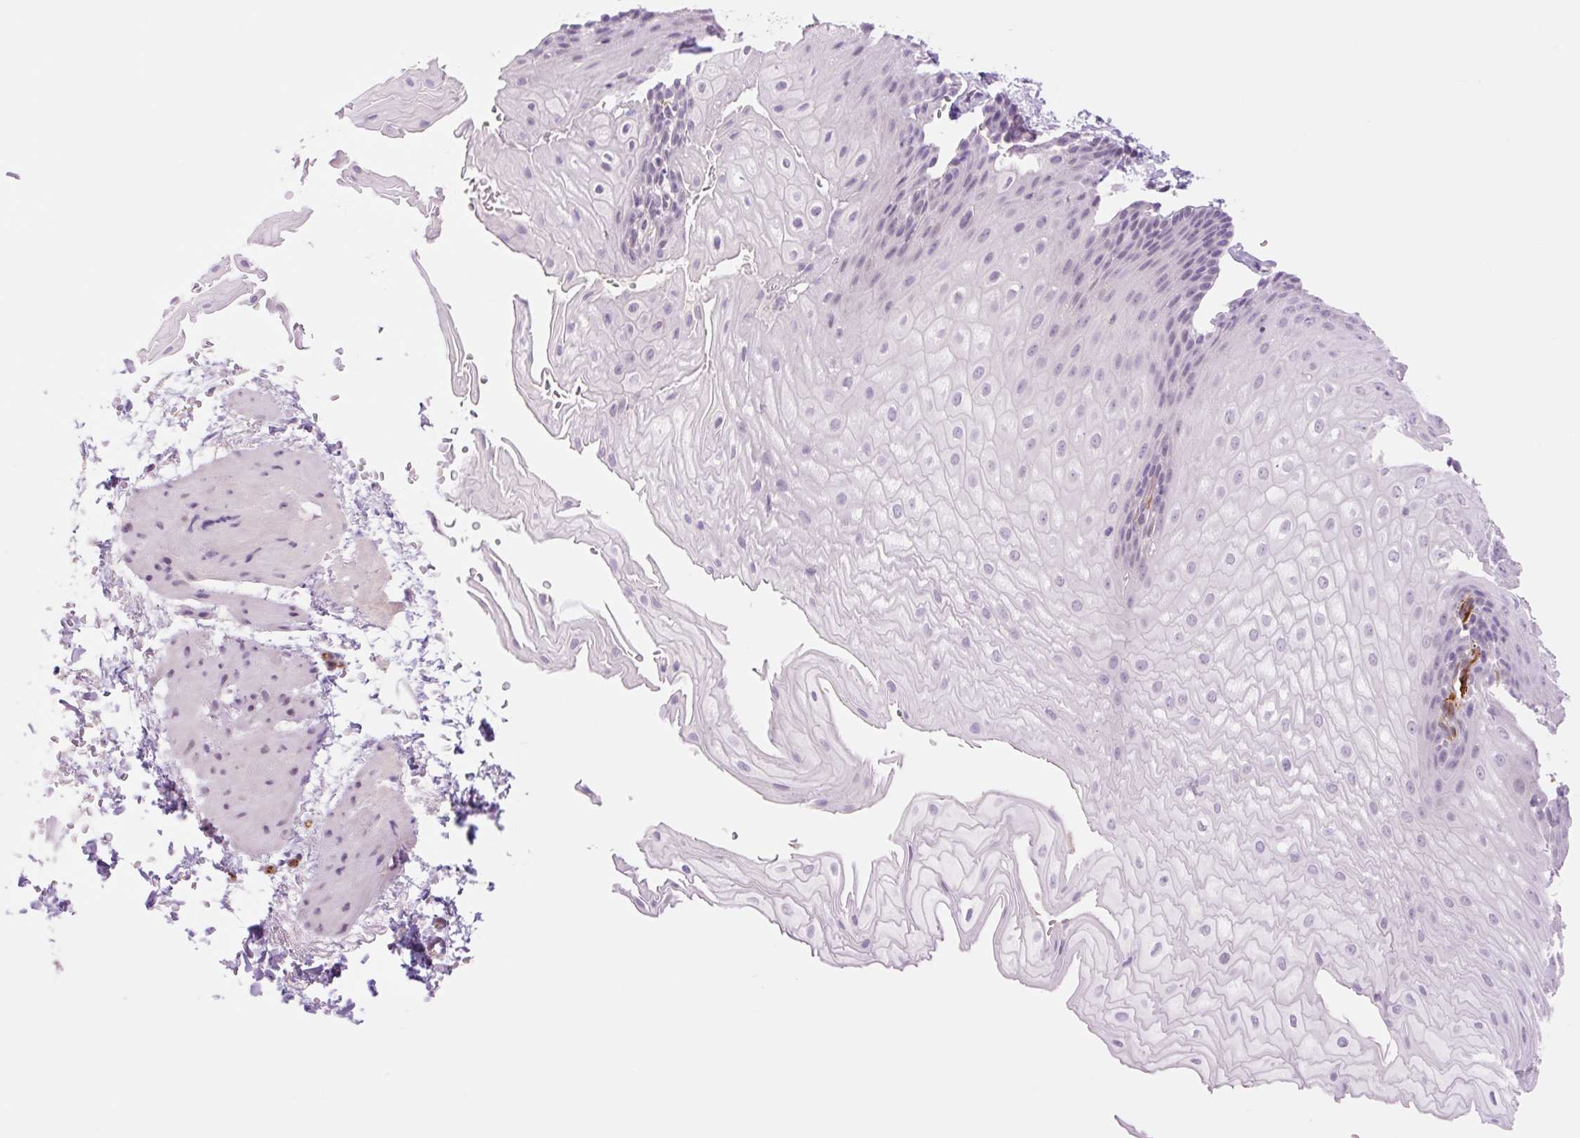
{"staining": {"intensity": "negative", "quantity": "none", "location": "none"}, "tissue": "esophagus", "cell_type": "Squamous epithelial cells", "image_type": "normal", "snomed": [{"axis": "morphology", "description": "Normal tissue, NOS"}, {"axis": "topography", "description": "Esophagus"}], "caption": "There is no significant staining in squamous epithelial cells of esophagus. (Stains: DAB (3,3'-diaminobenzidine) immunohistochemistry with hematoxylin counter stain, Microscopy: brightfield microscopy at high magnification).", "gene": "ZFYVE21", "patient": {"sex": "male", "age": 70}}